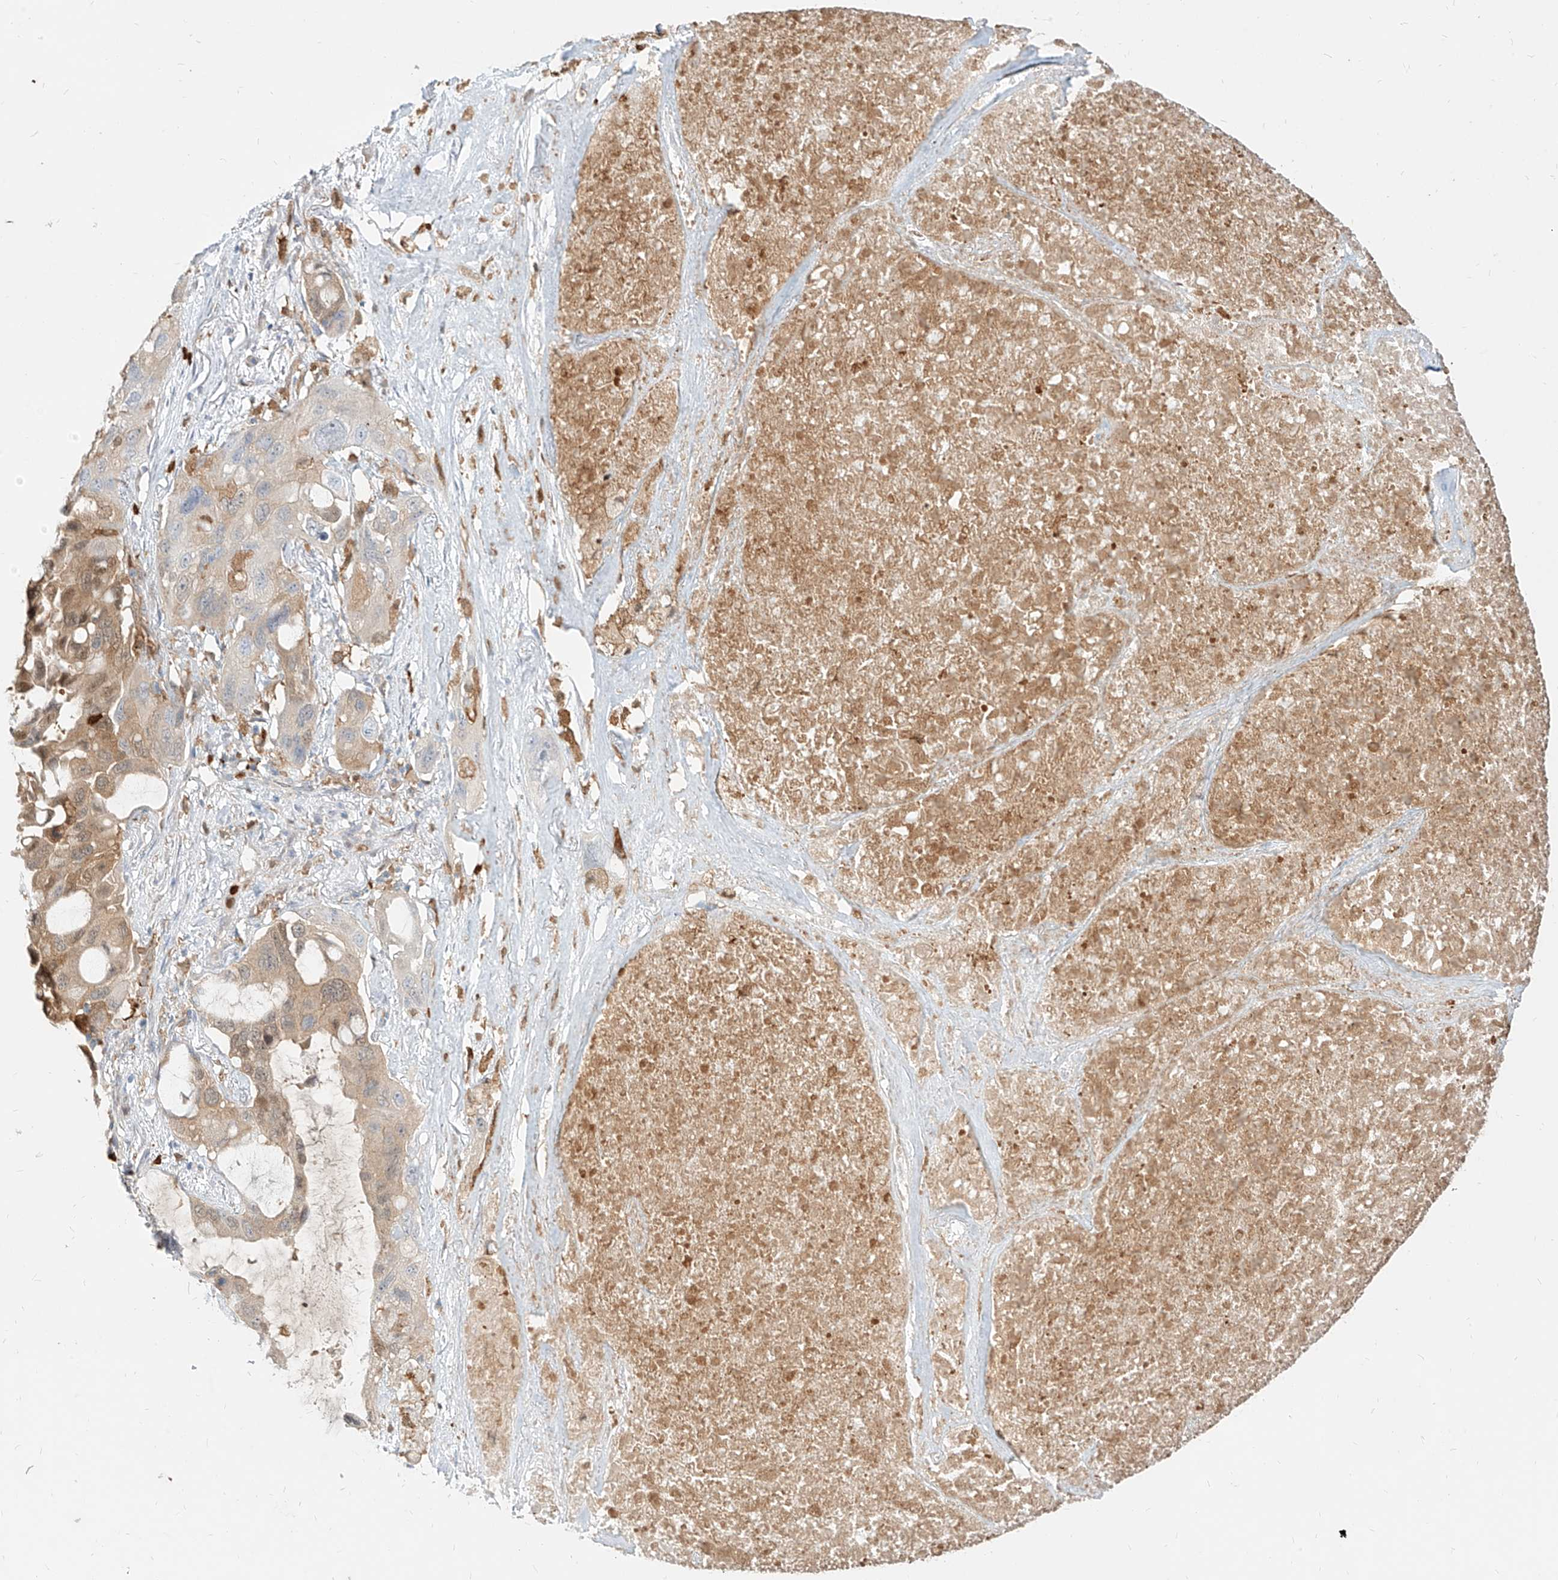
{"staining": {"intensity": "moderate", "quantity": "25%-75%", "location": "cytoplasmic/membranous,nuclear"}, "tissue": "lung cancer", "cell_type": "Tumor cells", "image_type": "cancer", "snomed": [{"axis": "morphology", "description": "Squamous cell carcinoma, NOS"}, {"axis": "topography", "description": "Lung"}], "caption": "Immunohistochemistry (IHC) (DAB) staining of squamous cell carcinoma (lung) reveals moderate cytoplasmic/membranous and nuclear protein positivity in about 25%-75% of tumor cells. (DAB IHC, brown staining for protein, blue staining for nuclei).", "gene": "PGD", "patient": {"sex": "female", "age": 73}}